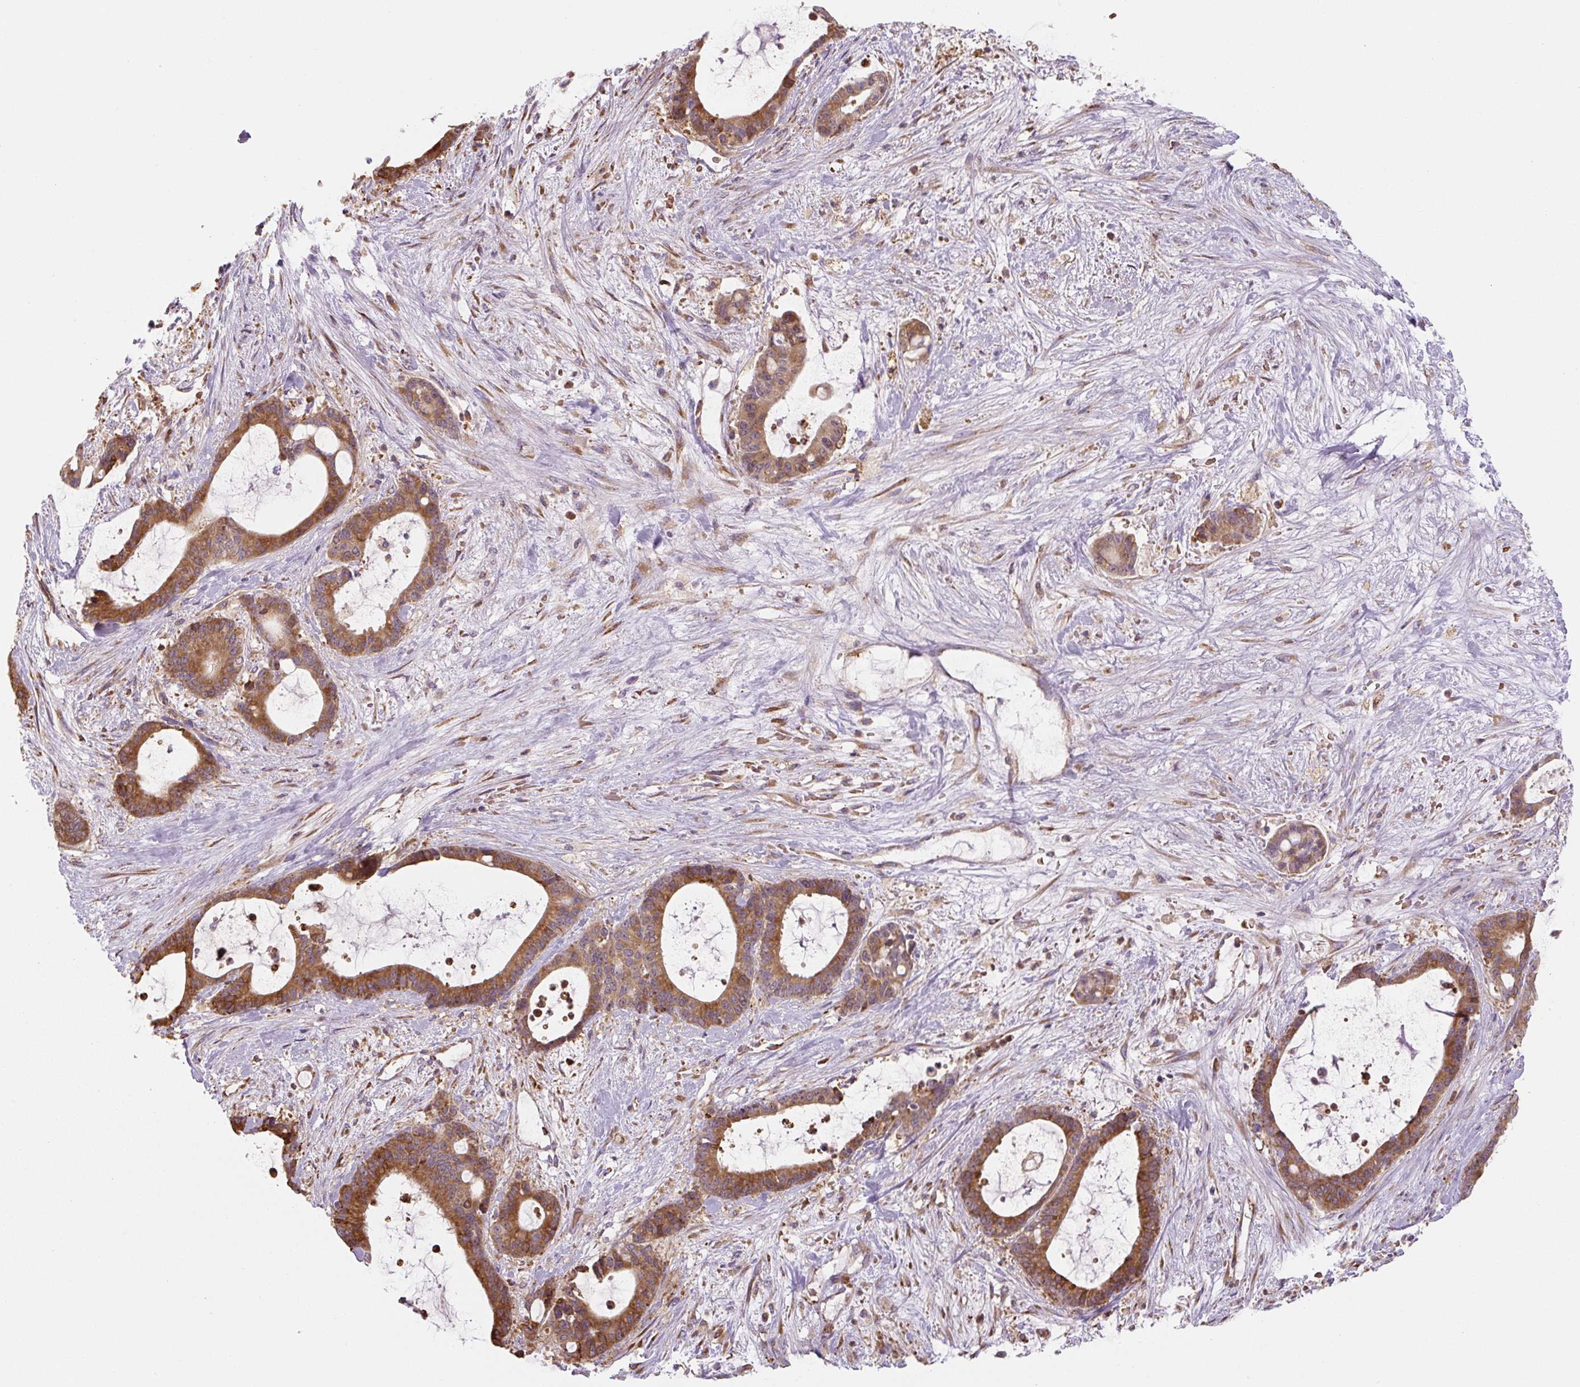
{"staining": {"intensity": "strong", "quantity": ">75%", "location": "cytoplasmic/membranous"}, "tissue": "liver cancer", "cell_type": "Tumor cells", "image_type": "cancer", "snomed": [{"axis": "morphology", "description": "Normal tissue, NOS"}, {"axis": "morphology", "description": "Cholangiocarcinoma"}, {"axis": "topography", "description": "Liver"}, {"axis": "topography", "description": "Peripheral nerve tissue"}], "caption": "Brown immunohistochemical staining in human liver cholangiocarcinoma shows strong cytoplasmic/membranous positivity in about >75% of tumor cells. (IHC, brightfield microscopy, high magnification).", "gene": "RASA1", "patient": {"sex": "female", "age": 73}}